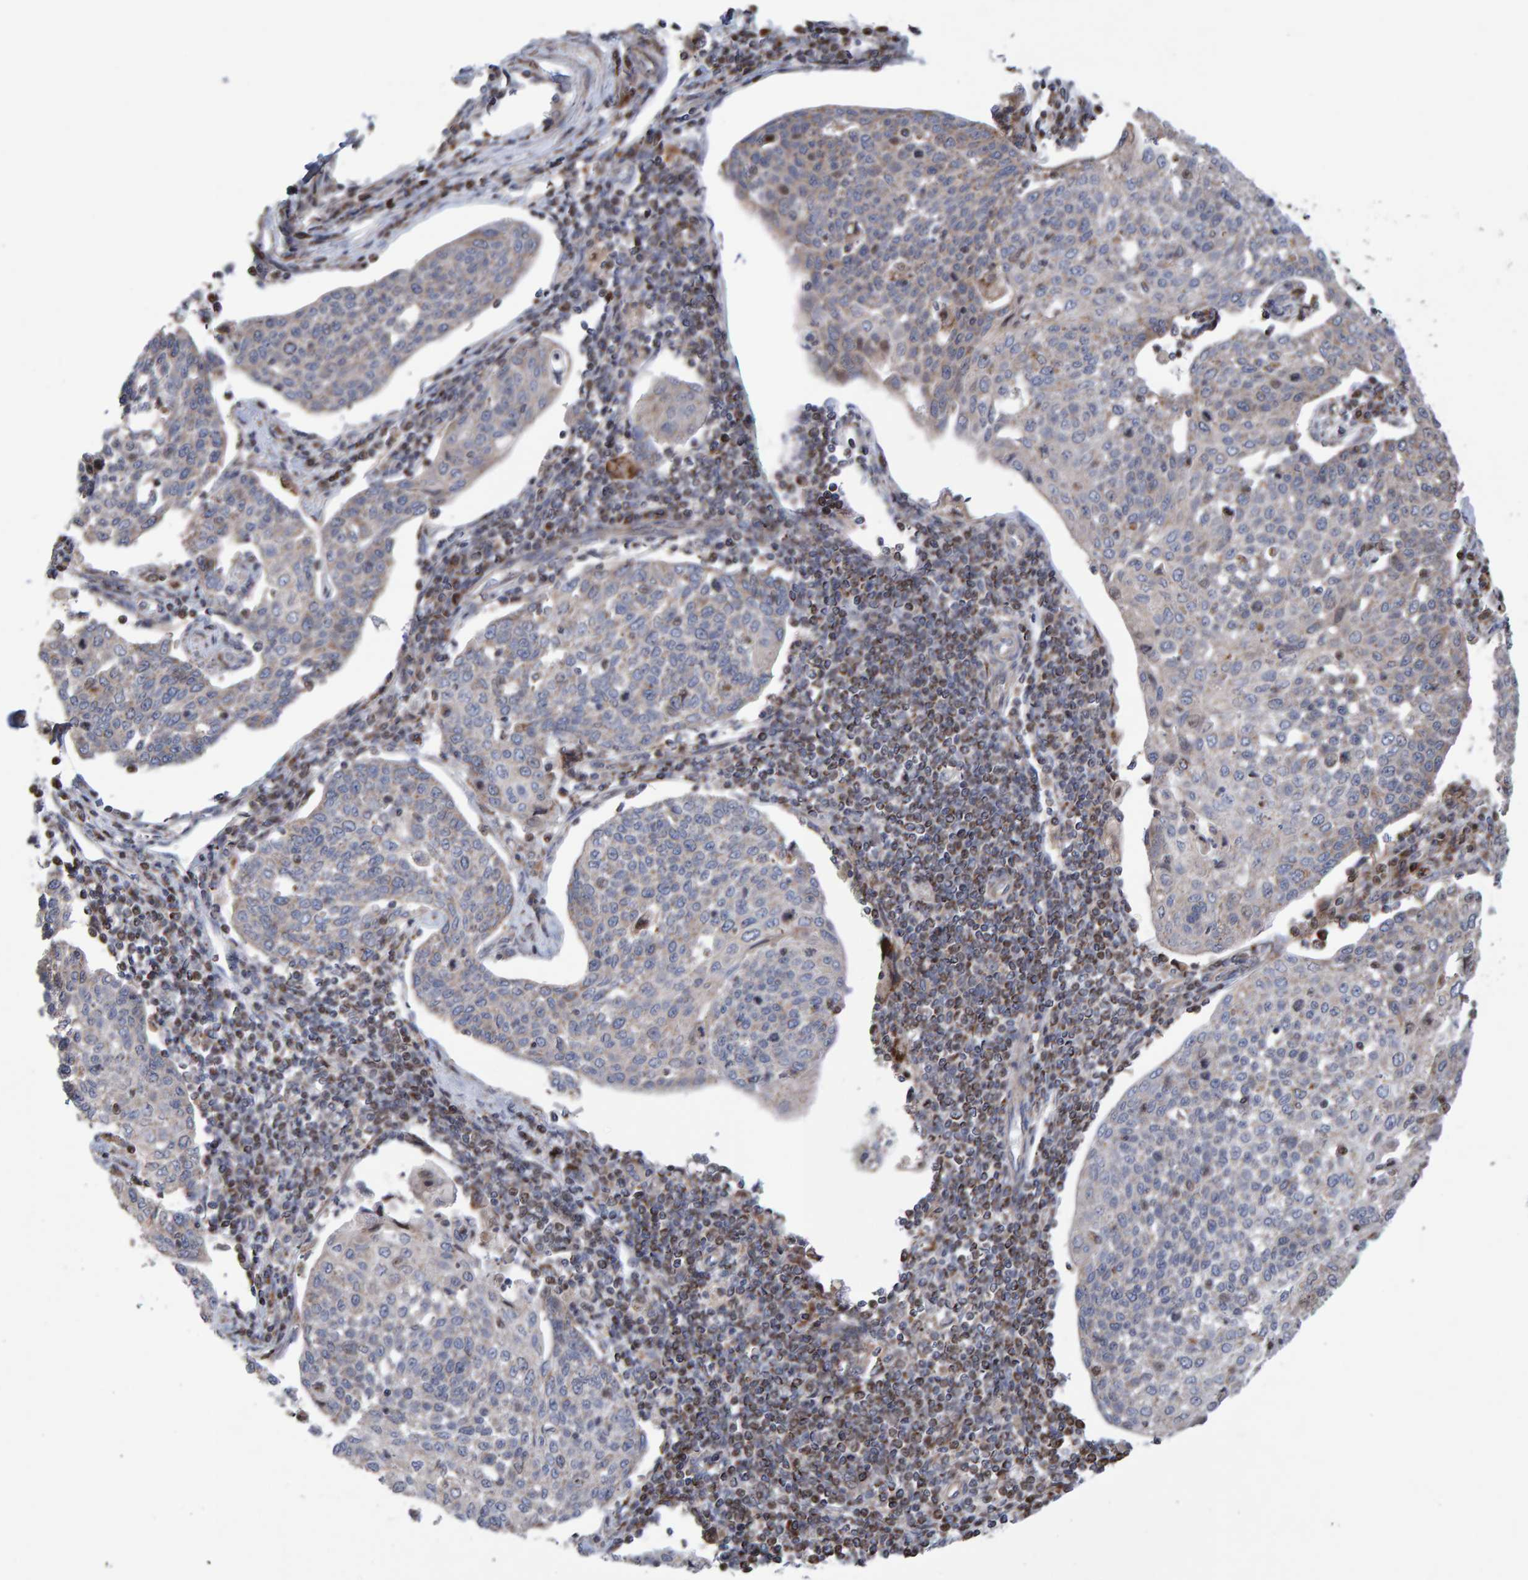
{"staining": {"intensity": "weak", "quantity": "<25%", "location": "cytoplasmic/membranous"}, "tissue": "cervical cancer", "cell_type": "Tumor cells", "image_type": "cancer", "snomed": [{"axis": "morphology", "description": "Squamous cell carcinoma, NOS"}, {"axis": "topography", "description": "Cervix"}], "caption": "A photomicrograph of human cervical cancer (squamous cell carcinoma) is negative for staining in tumor cells.", "gene": "PECR", "patient": {"sex": "female", "age": 34}}